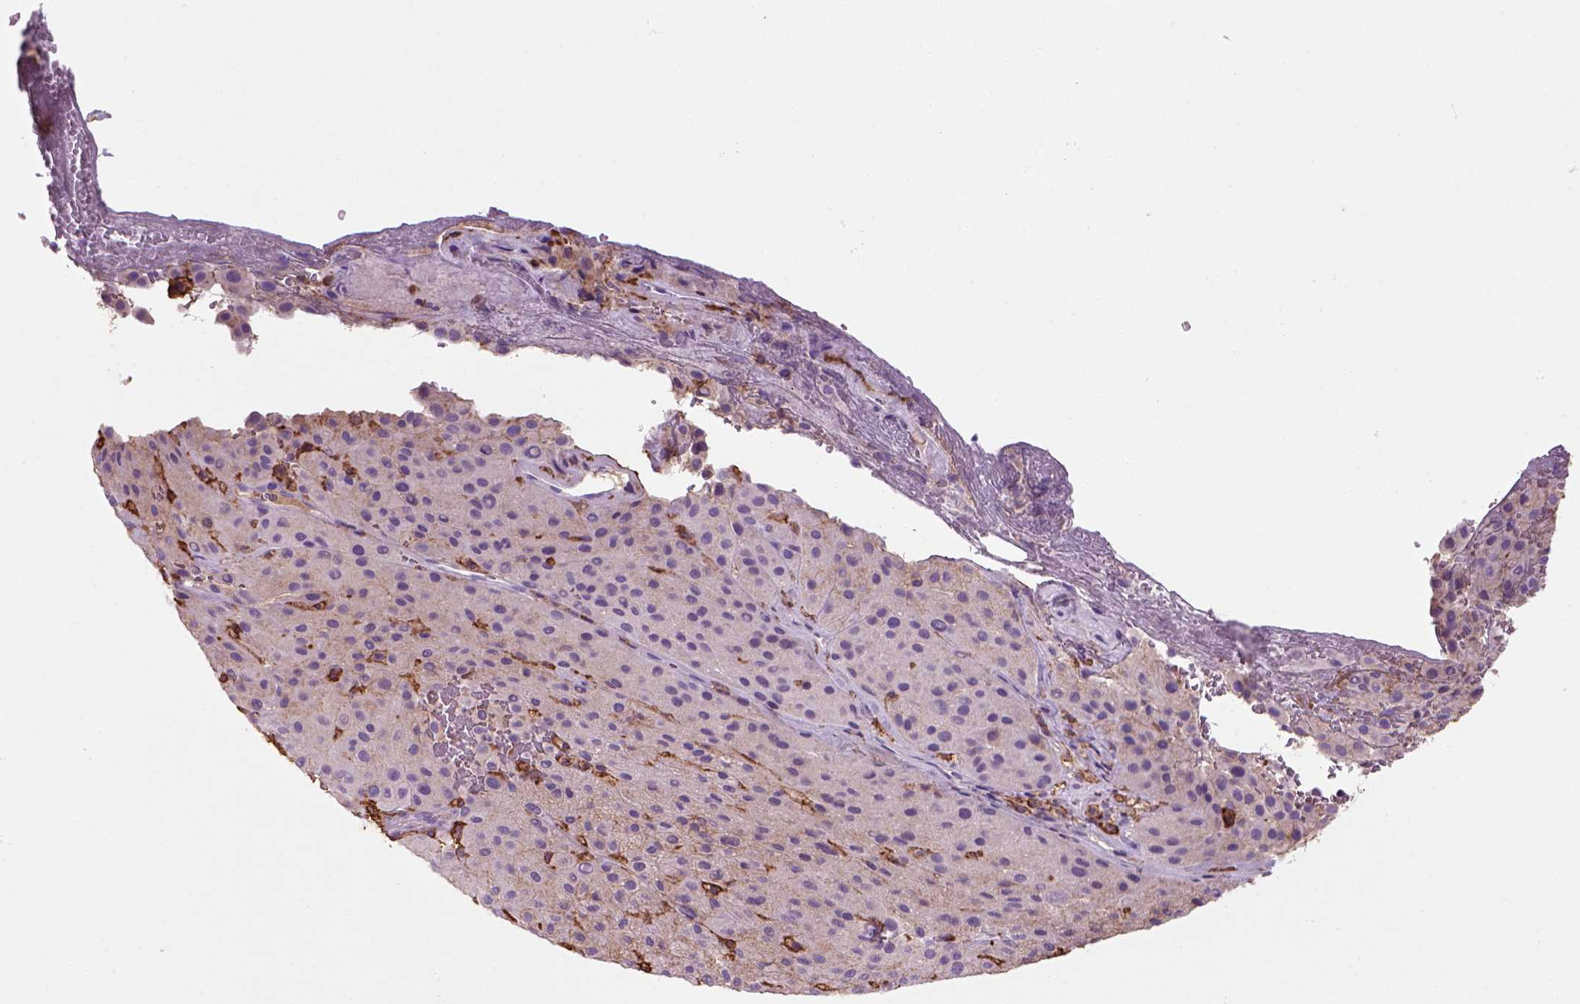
{"staining": {"intensity": "negative", "quantity": "none", "location": "none"}, "tissue": "melanoma", "cell_type": "Tumor cells", "image_type": "cancer", "snomed": [{"axis": "morphology", "description": "Malignant melanoma, Metastatic site"}, {"axis": "topography", "description": "Smooth muscle"}], "caption": "The histopathology image exhibits no significant positivity in tumor cells of melanoma.", "gene": "CD14", "patient": {"sex": "male", "age": 41}}